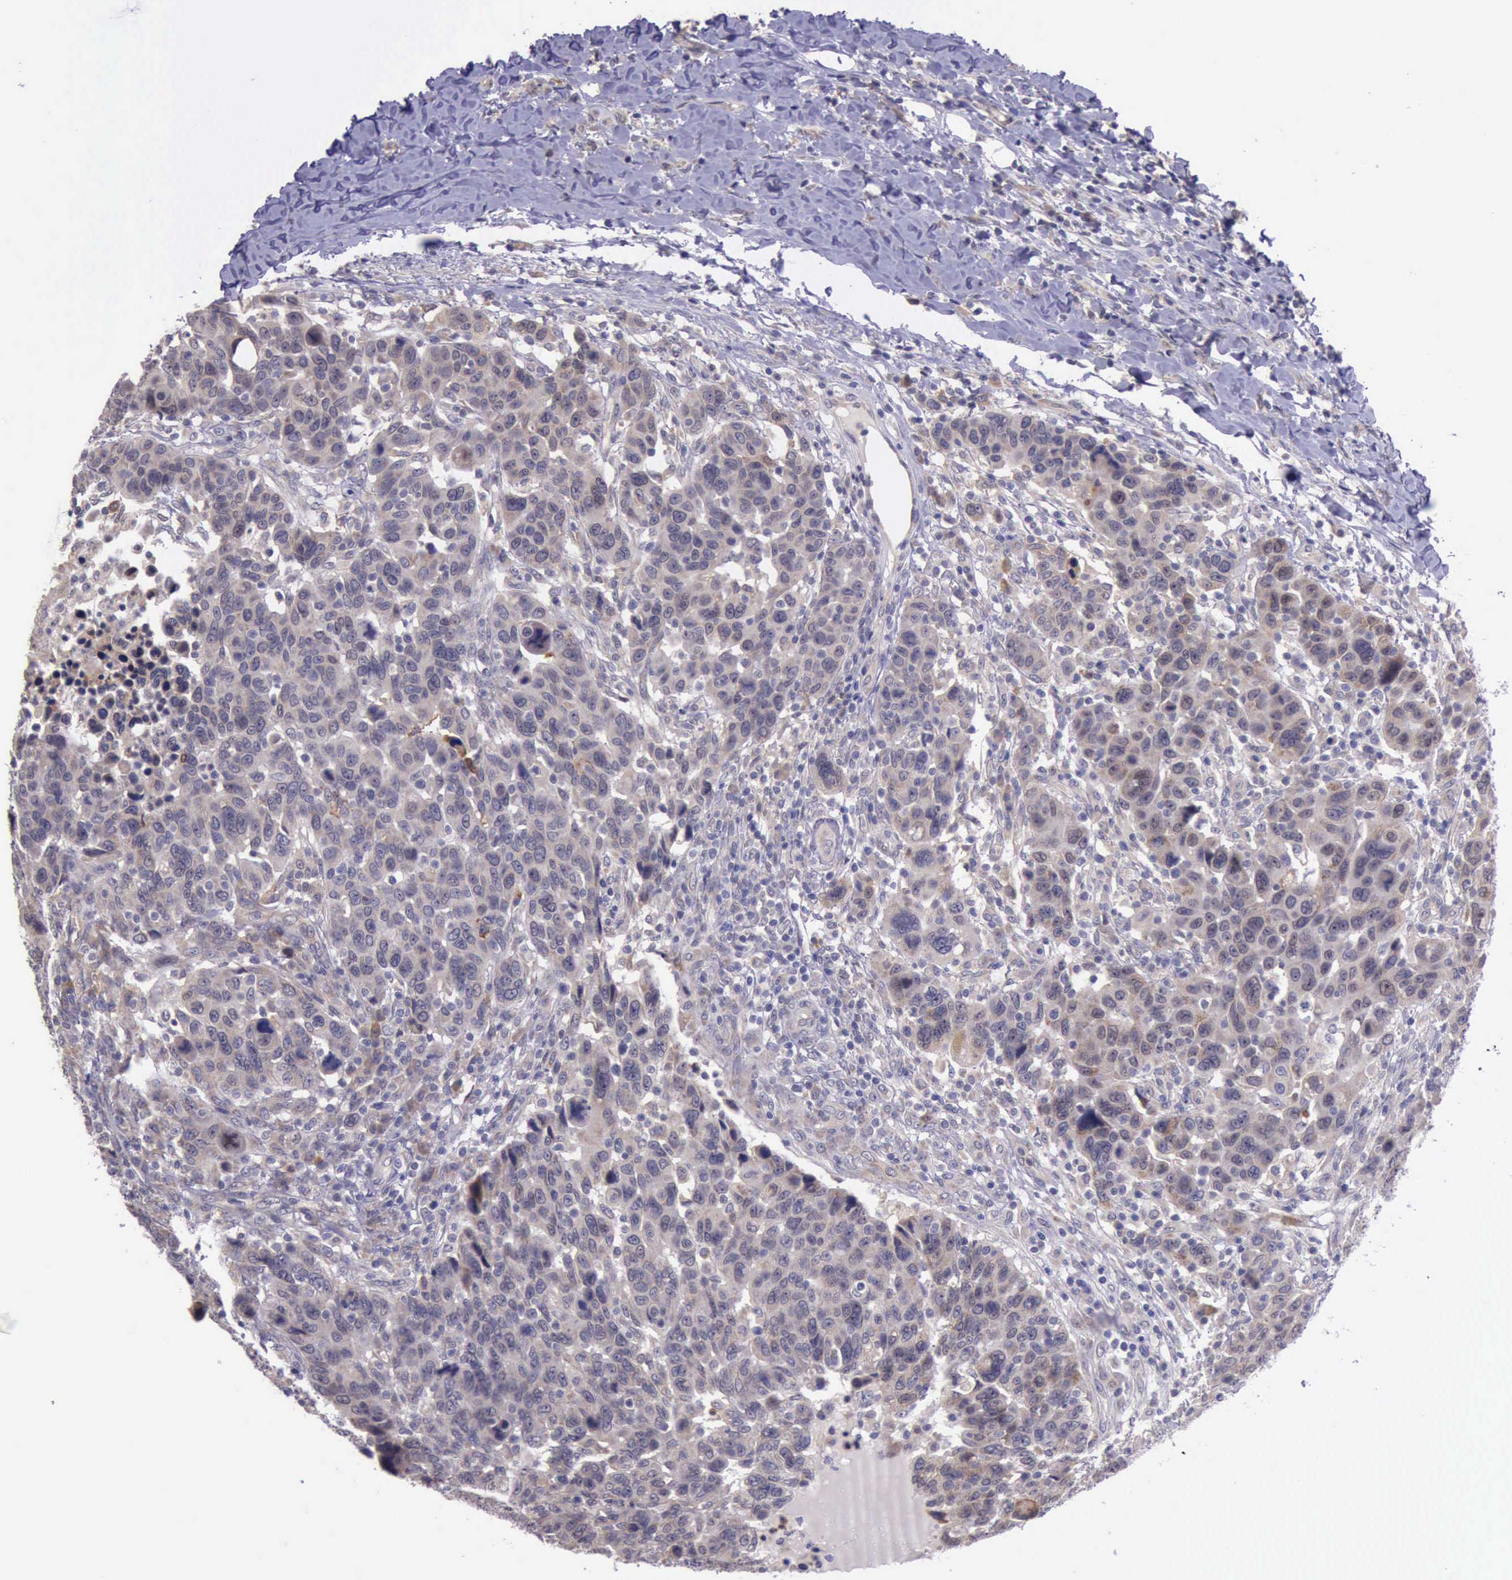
{"staining": {"intensity": "weak", "quantity": ">75%", "location": "cytoplasmic/membranous"}, "tissue": "breast cancer", "cell_type": "Tumor cells", "image_type": "cancer", "snomed": [{"axis": "morphology", "description": "Duct carcinoma"}, {"axis": "topography", "description": "Breast"}], "caption": "The histopathology image exhibits a brown stain indicating the presence of a protein in the cytoplasmic/membranous of tumor cells in breast cancer. (IHC, brightfield microscopy, high magnification).", "gene": "PLEK2", "patient": {"sex": "female", "age": 37}}